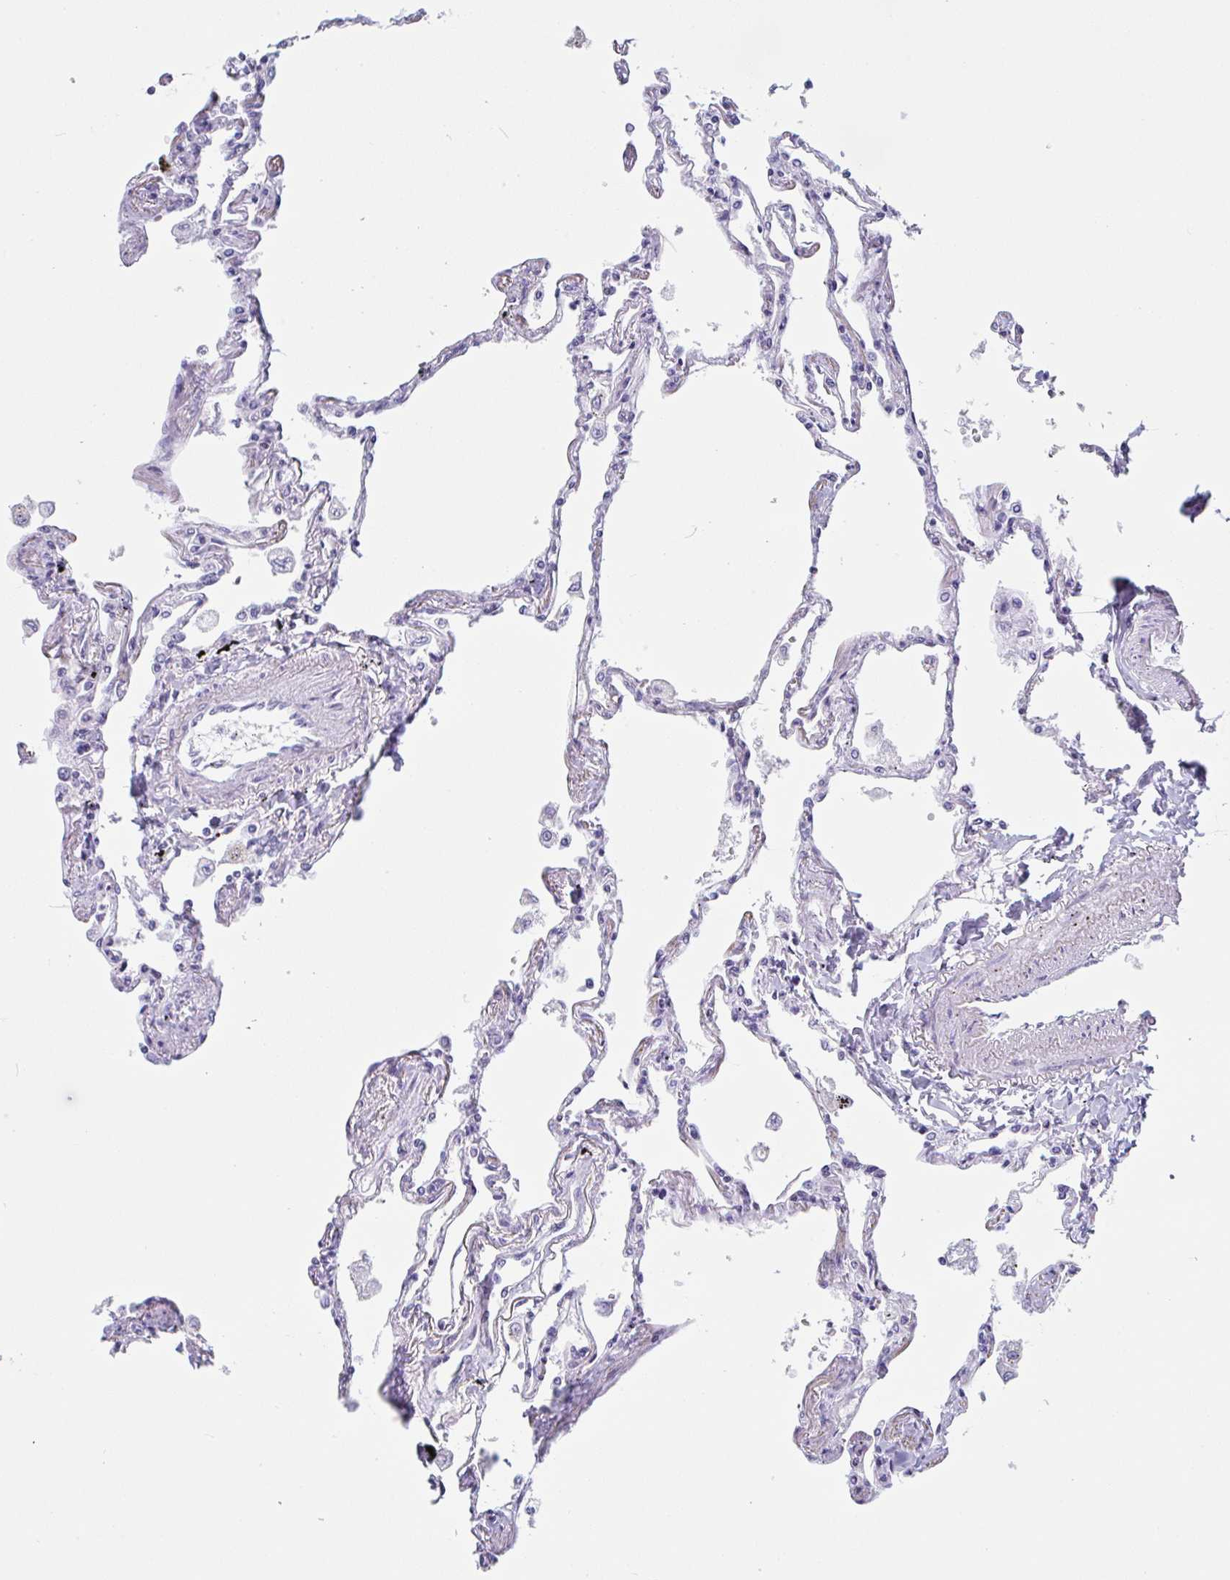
{"staining": {"intensity": "negative", "quantity": "none", "location": "none"}, "tissue": "lung", "cell_type": "Alveolar cells", "image_type": "normal", "snomed": [{"axis": "morphology", "description": "Normal tissue, NOS"}, {"axis": "topography", "description": "Lung"}], "caption": "DAB immunohistochemical staining of normal human lung shows no significant positivity in alveolar cells. Nuclei are stained in blue.", "gene": "LENG9", "patient": {"sex": "female", "age": 67}}